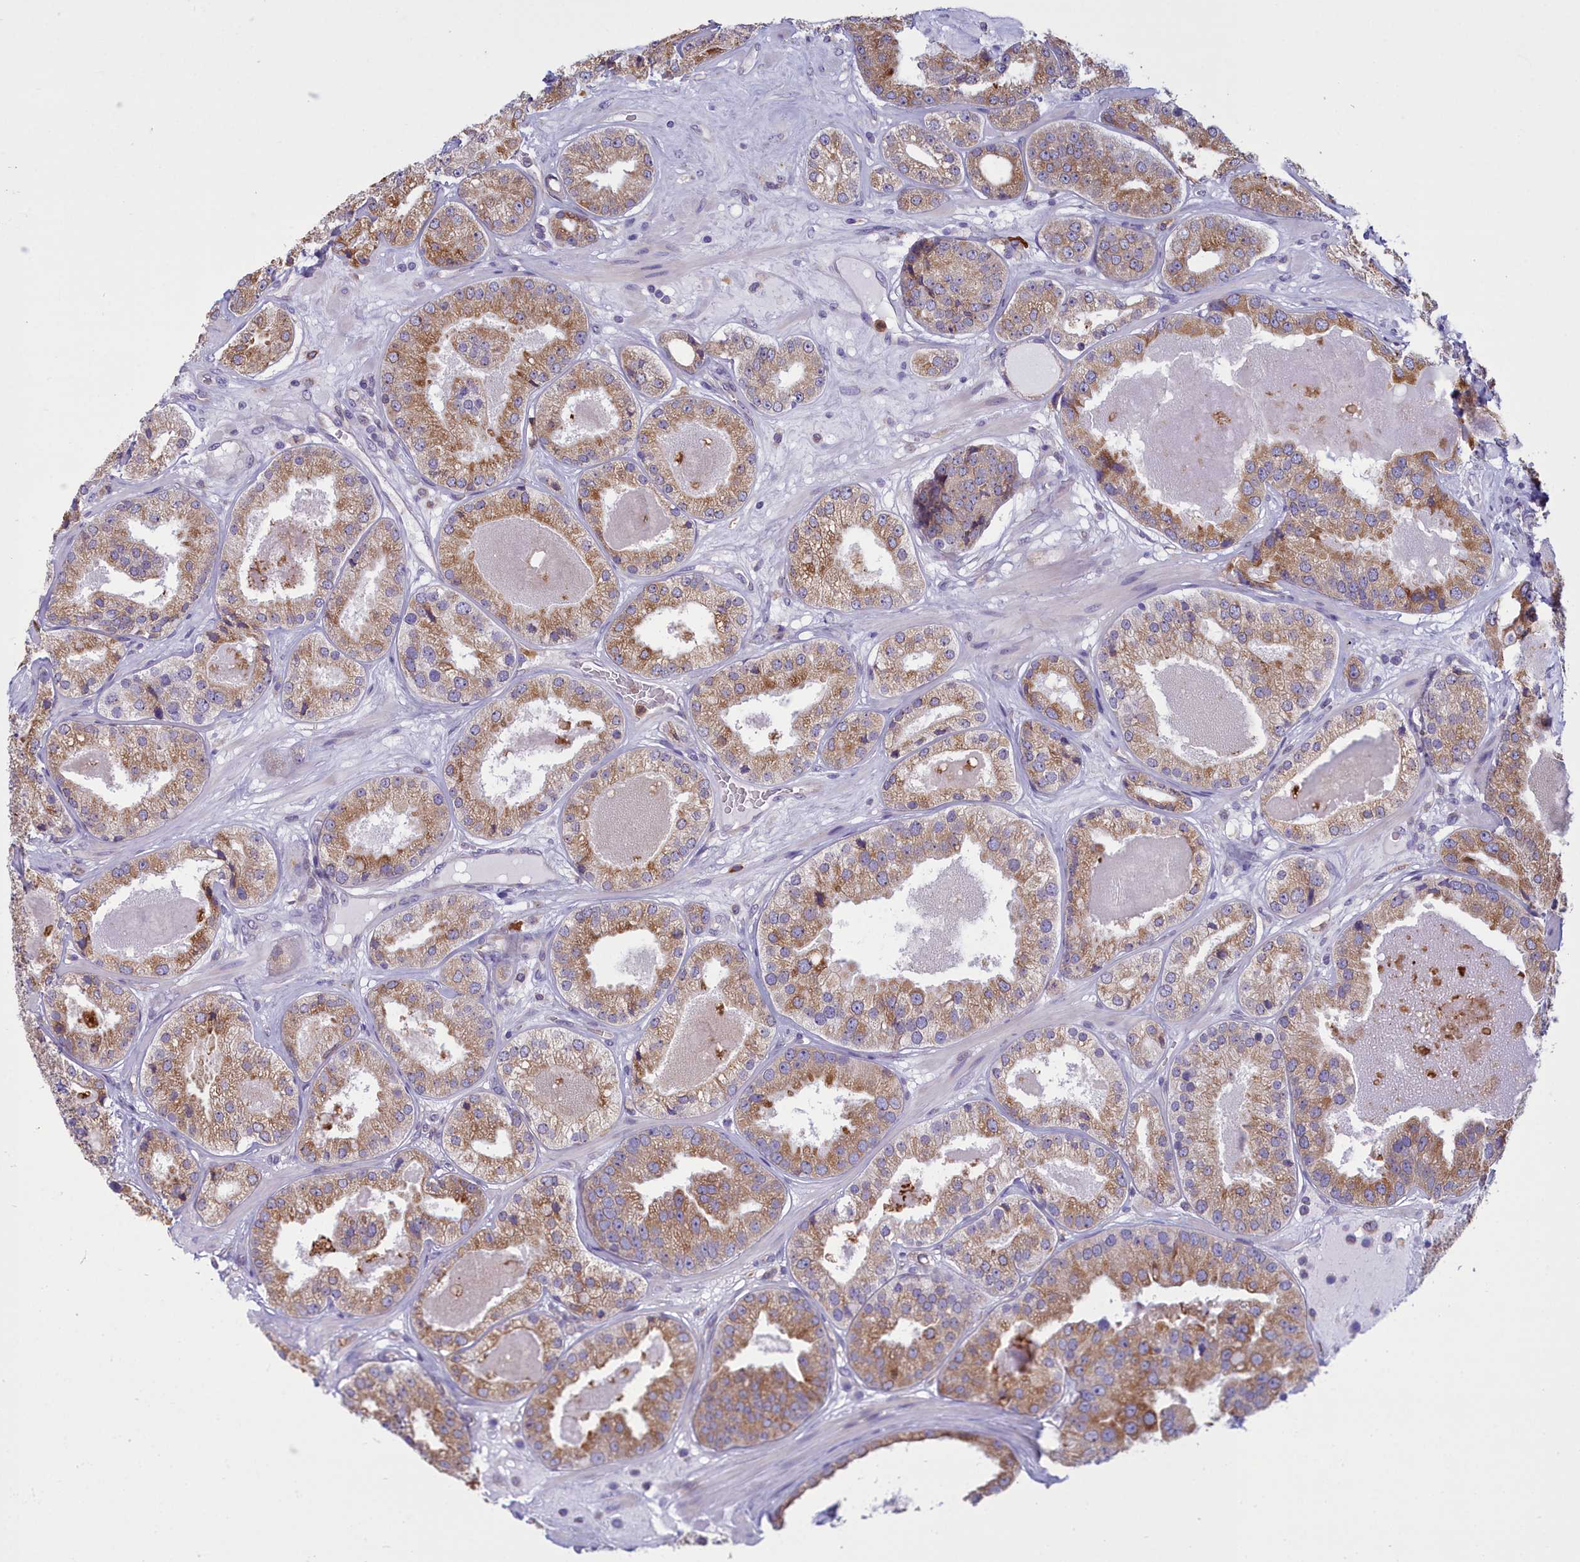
{"staining": {"intensity": "moderate", "quantity": ">75%", "location": "cytoplasmic/membranous"}, "tissue": "prostate cancer", "cell_type": "Tumor cells", "image_type": "cancer", "snomed": [{"axis": "morphology", "description": "Adenocarcinoma, High grade"}, {"axis": "topography", "description": "Prostate"}], "caption": "Moderate cytoplasmic/membranous positivity is present in approximately >75% of tumor cells in prostate adenocarcinoma (high-grade). The staining is performed using DAB brown chromogen to label protein expression. The nuclei are counter-stained blue using hematoxylin.", "gene": "HM13", "patient": {"sex": "male", "age": 63}}